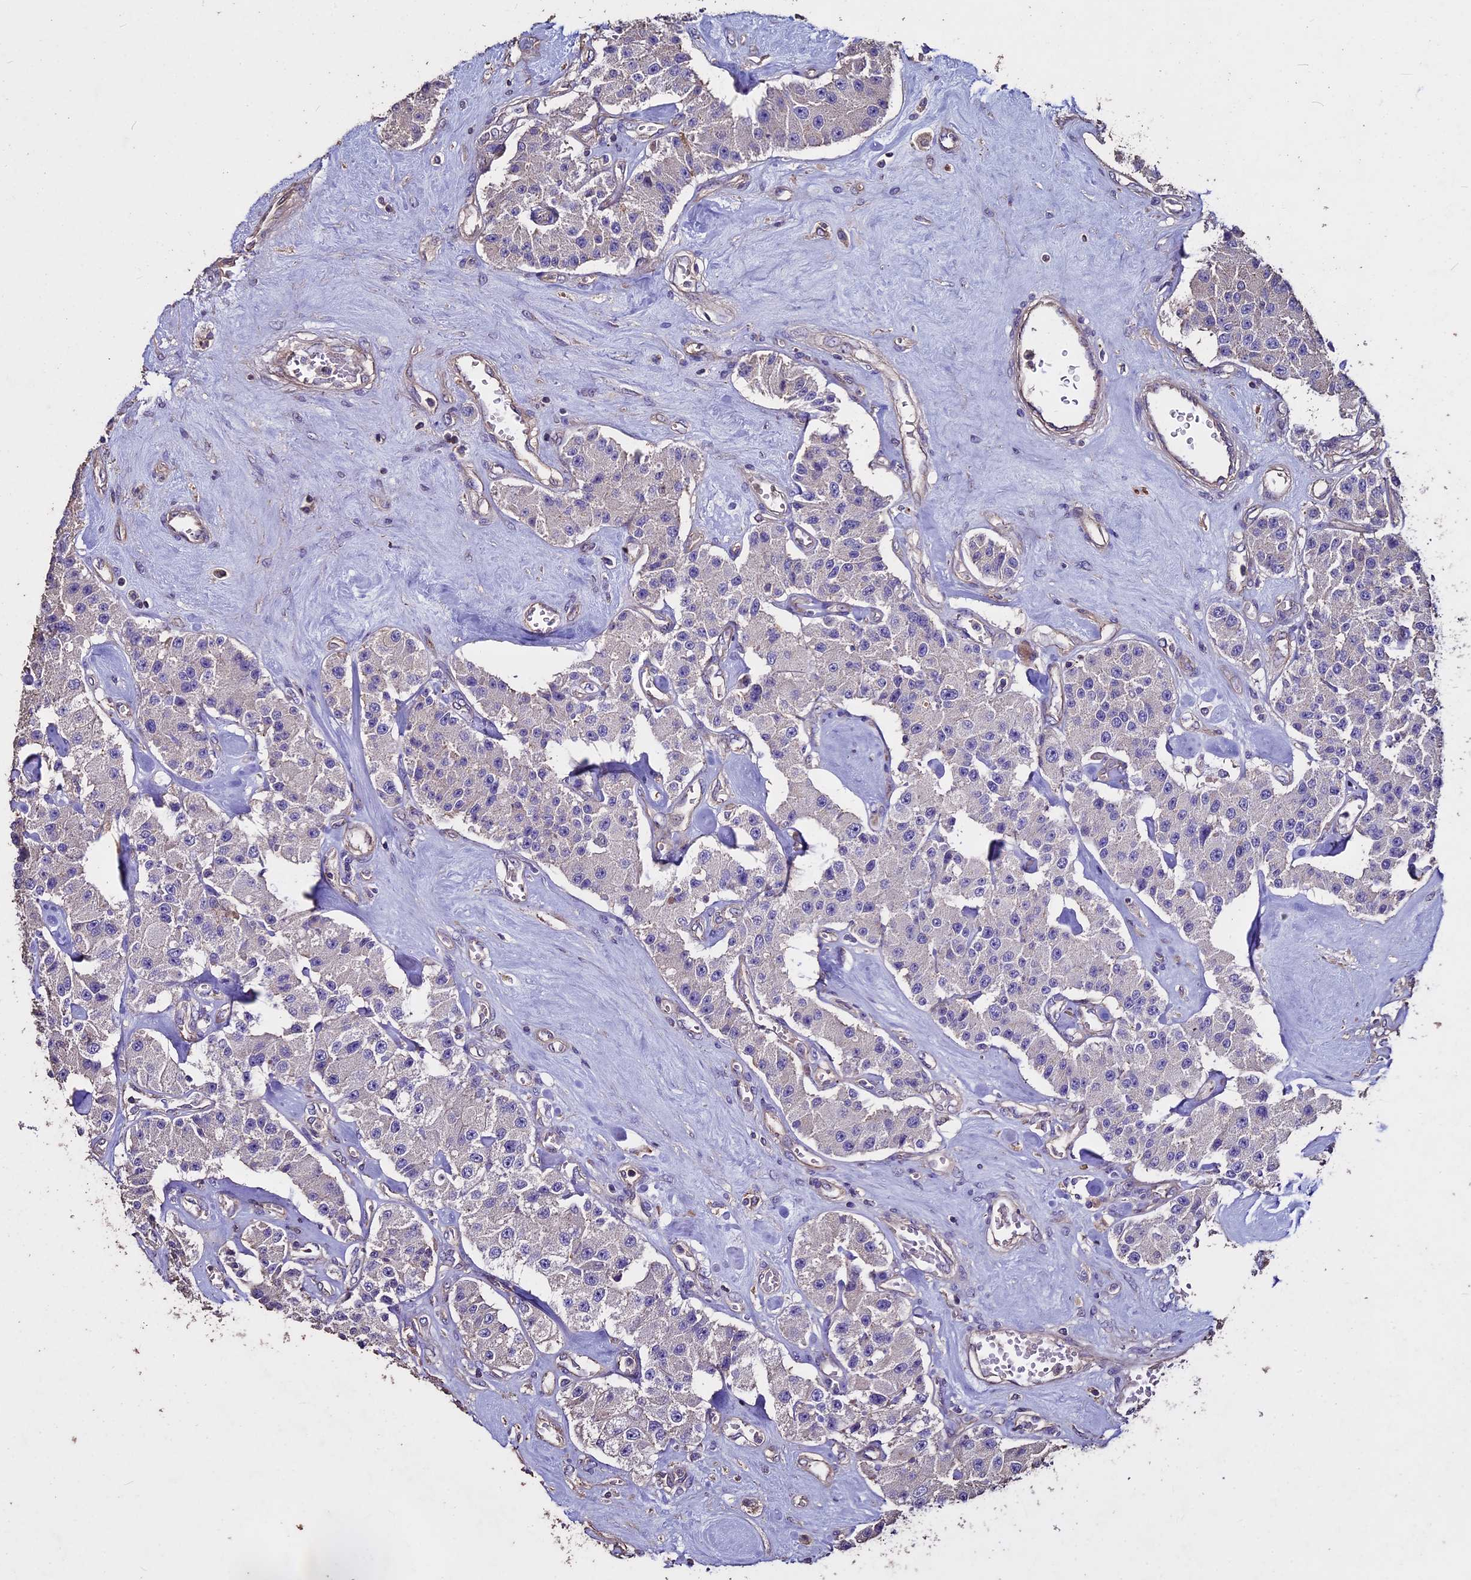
{"staining": {"intensity": "negative", "quantity": "none", "location": "none"}, "tissue": "carcinoid", "cell_type": "Tumor cells", "image_type": "cancer", "snomed": [{"axis": "morphology", "description": "Carcinoid, malignant, NOS"}, {"axis": "topography", "description": "Pancreas"}], "caption": "There is no significant staining in tumor cells of carcinoid.", "gene": "USB1", "patient": {"sex": "male", "age": 41}}